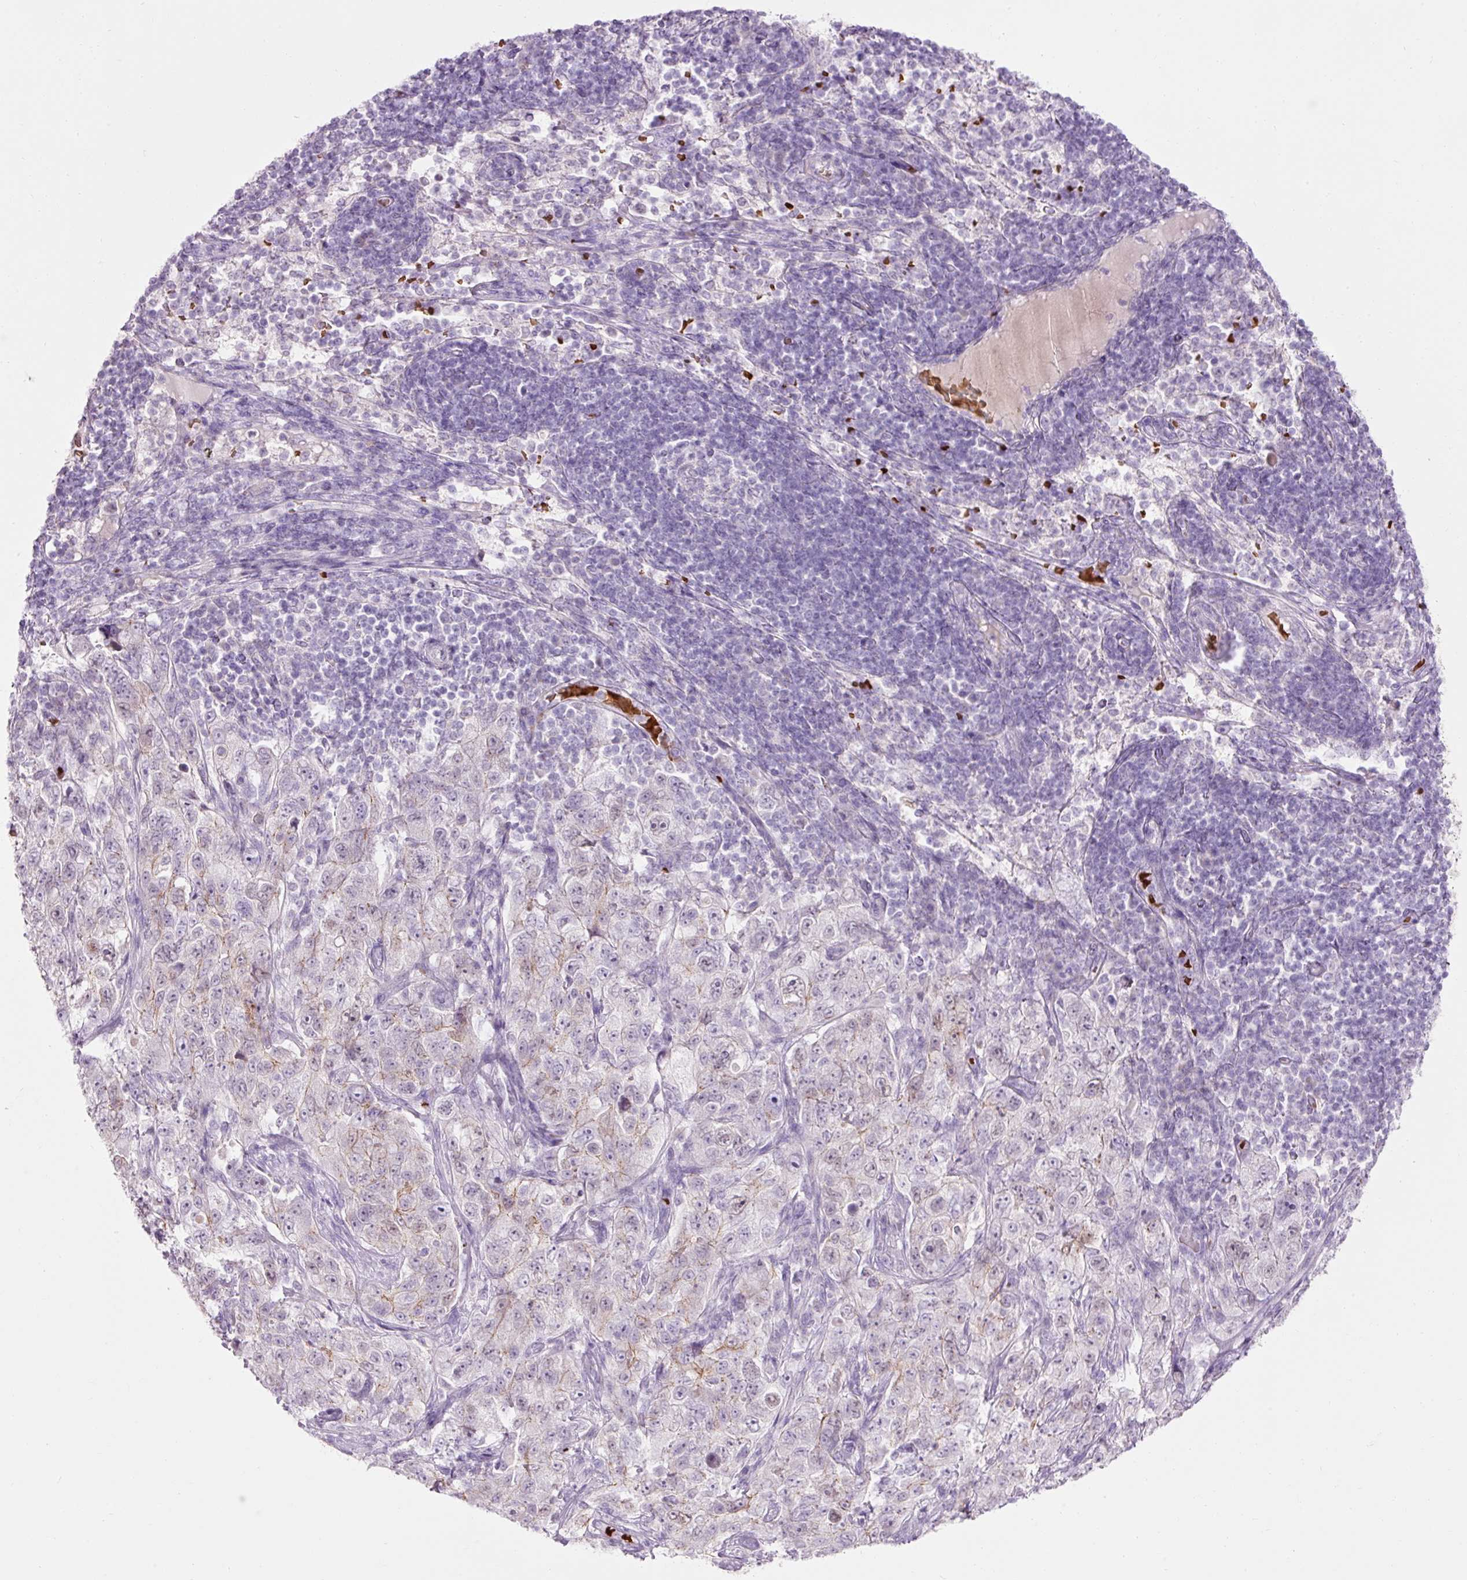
{"staining": {"intensity": "weak", "quantity": "<25%", "location": "cytoplasmic/membranous"}, "tissue": "pancreatic cancer", "cell_type": "Tumor cells", "image_type": "cancer", "snomed": [{"axis": "morphology", "description": "Adenocarcinoma, NOS"}, {"axis": "topography", "description": "Pancreas"}], "caption": "Immunohistochemical staining of pancreatic cancer (adenocarcinoma) demonstrates no significant staining in tumor cells.", "gene": "DHRS11", "patient": {"sex": "male", "age": 68}}